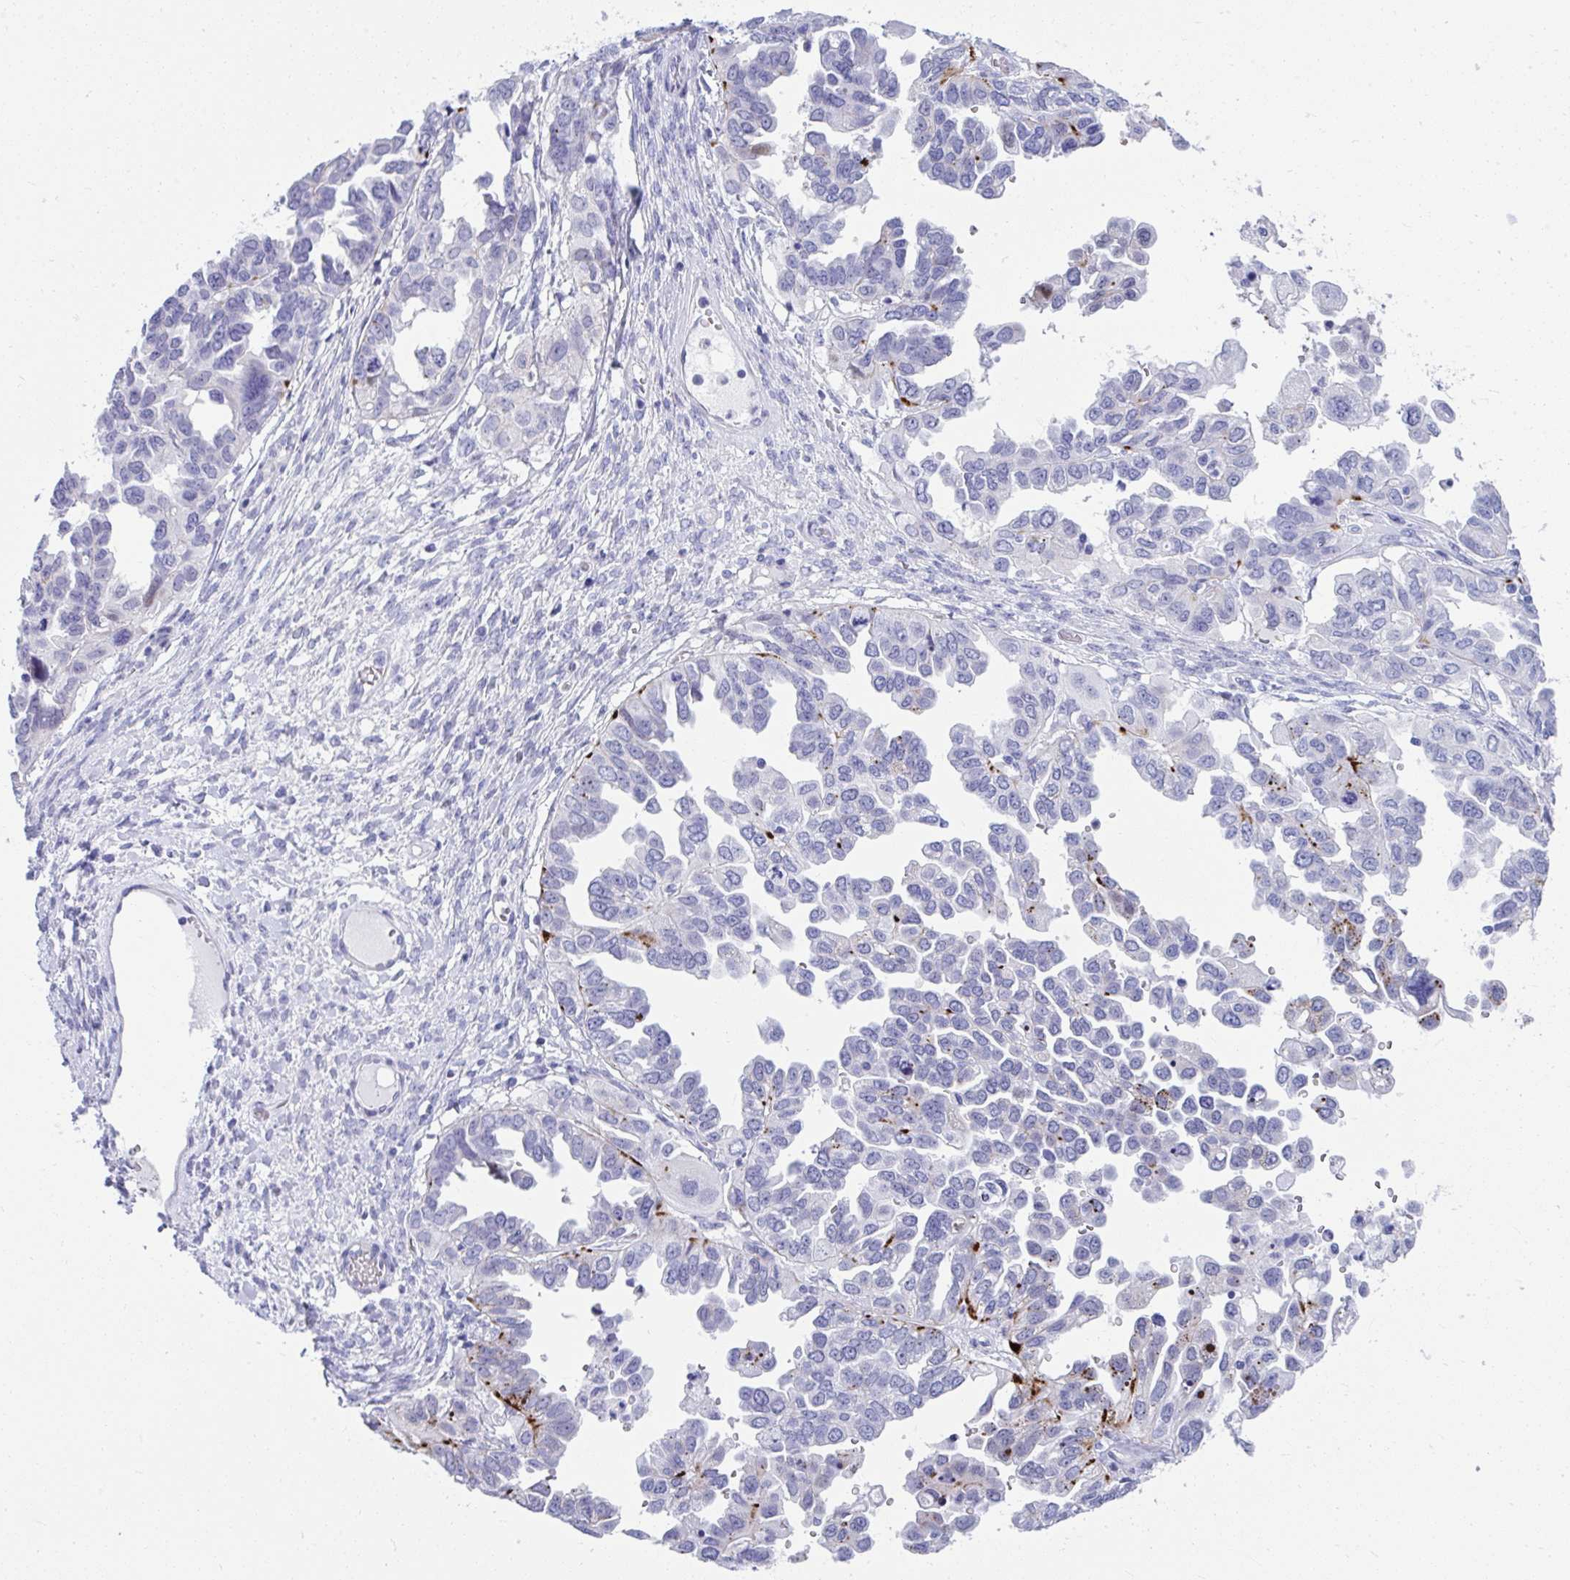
{"staining": {"intensity": "negative", "quantity": "none", "location": "none"}, "tissue": "ovarian cancer", "cell_type": "Tumor cells", "image_type": "cancer", "snomed": [{"axis": "morphology", "description": "Cystadenocarcinoma, serous, NOS"}, {"axis": "topography", "description": "Ovary"}], "caption": "Tumor cells are negative for brown protein staining in ovarian serous cystadenocarcinoma.", "gene": "ISL1", "patient": {"sex": "female", "age": 53}}